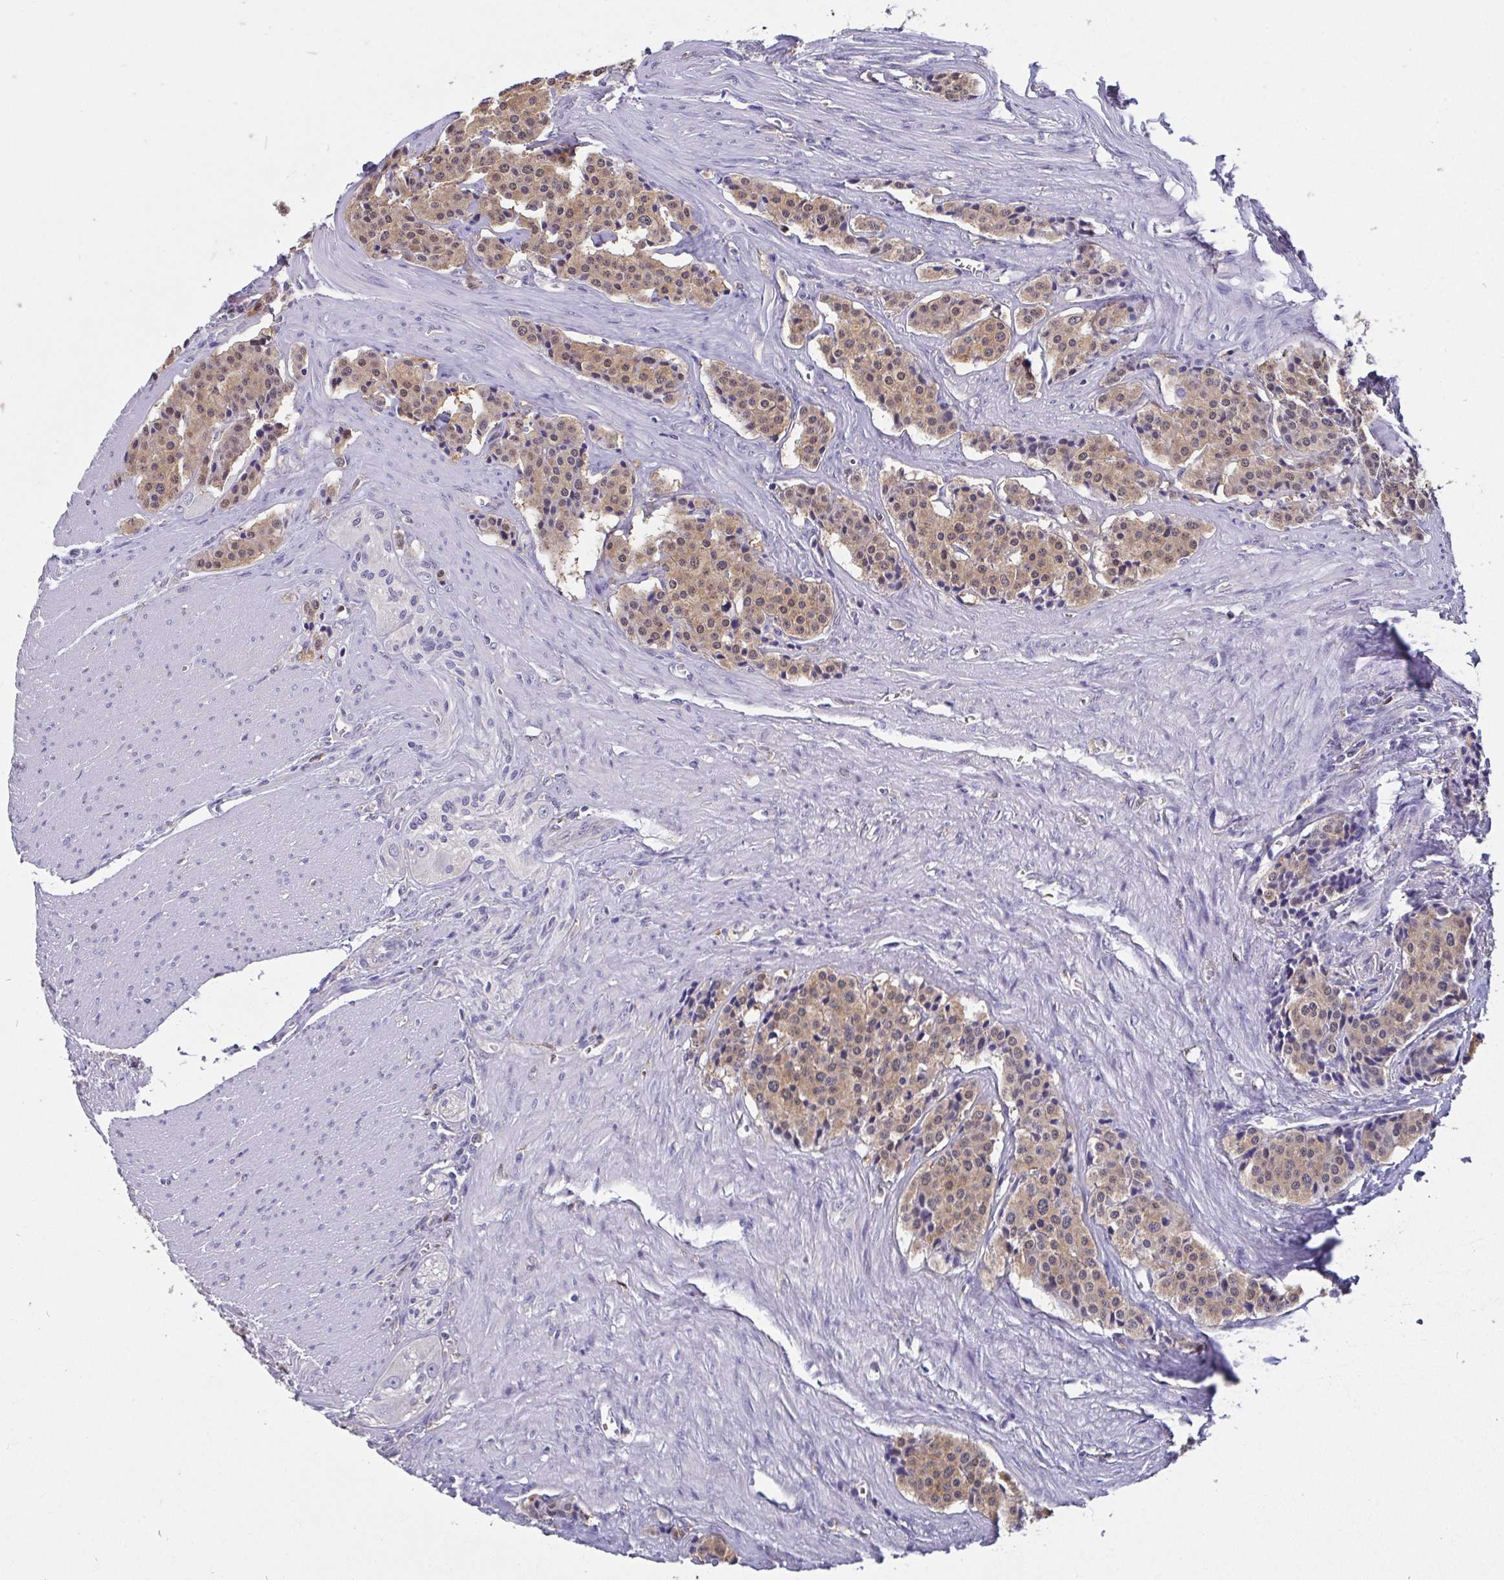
{"staining": {"intensity": "weak", "quantity": ">75%", "location": "cytoplasmic/membranous,nuclear"}, "tissue": "carcinoid", "cell_type": "Tumor cells", "image_type": "cancer", "snomed": [{"axis": "morphology", "description": "Carcinoid, malignant, NOS"}, {"axis": "topography", "description": "Small intestine"}], "caption": "Human carcinoid stained for a protein (brown) reveals weak cytoplasmic/membranous and nuclear positive positivity in approximately >75% of tumor cells.", "gene": "IDH1", "patient": {"sex": "male", "age": 73}}